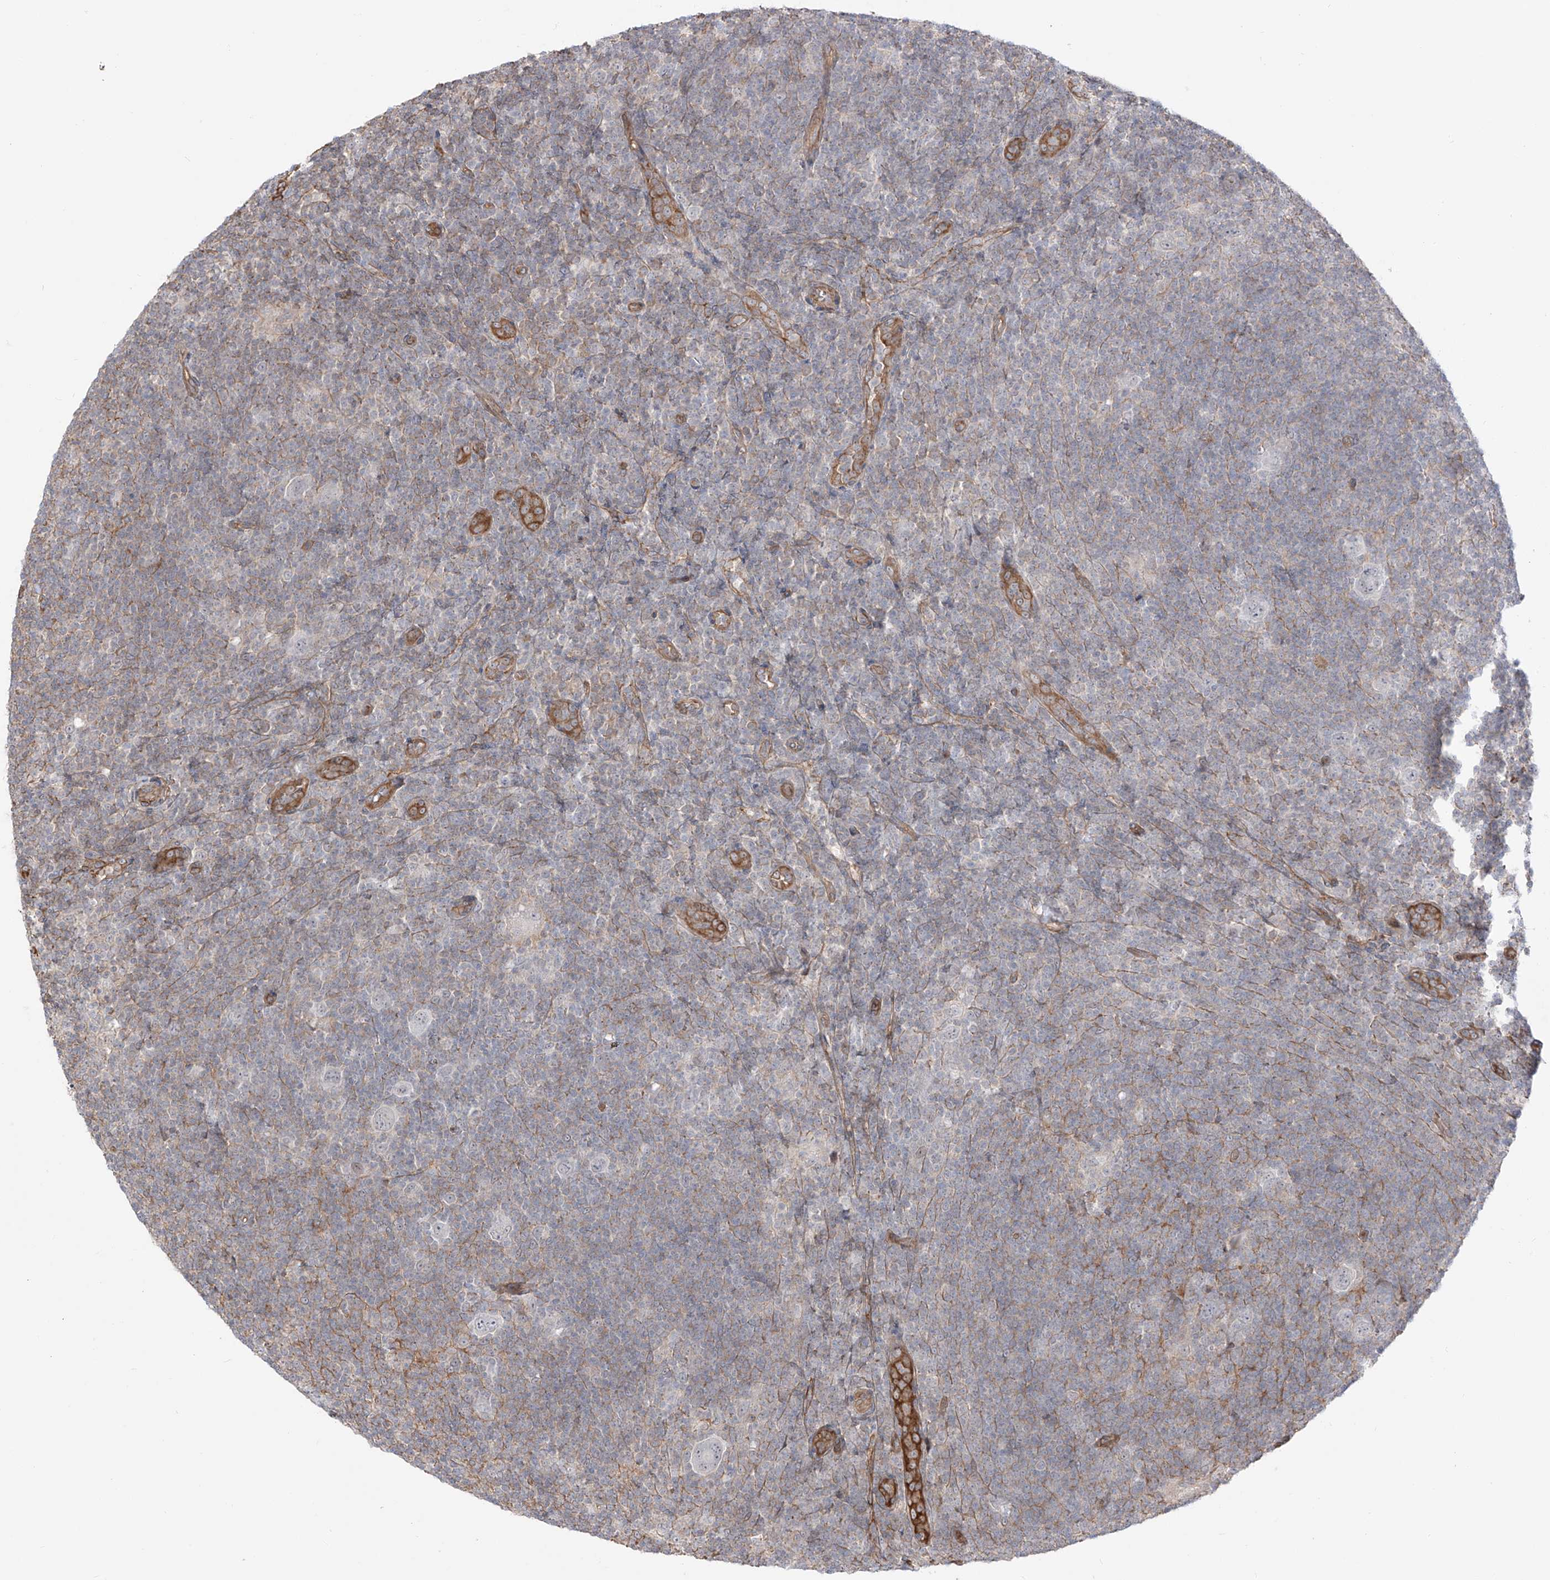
{"staining": {"intensity": "negative", "quantity": "none", "location": "none"}, "tissue": "lymphoma", "cell_type": "Tumor cells", "image_type": "cancer", "snomed": [{"axis": "morphology", "description": "Hodgkin's disease, NOS"}, {"axis": "topography", "description": "Lymph node"}], "caption": "High power microscopy photomicrograph of an immunohistochemistry (IHC) histopathology image of Hodgkin's disease, revealing no significant staining in tumor cells.", "gene": "ZNF180", "patient": {"sex": "female", "age": 57}}